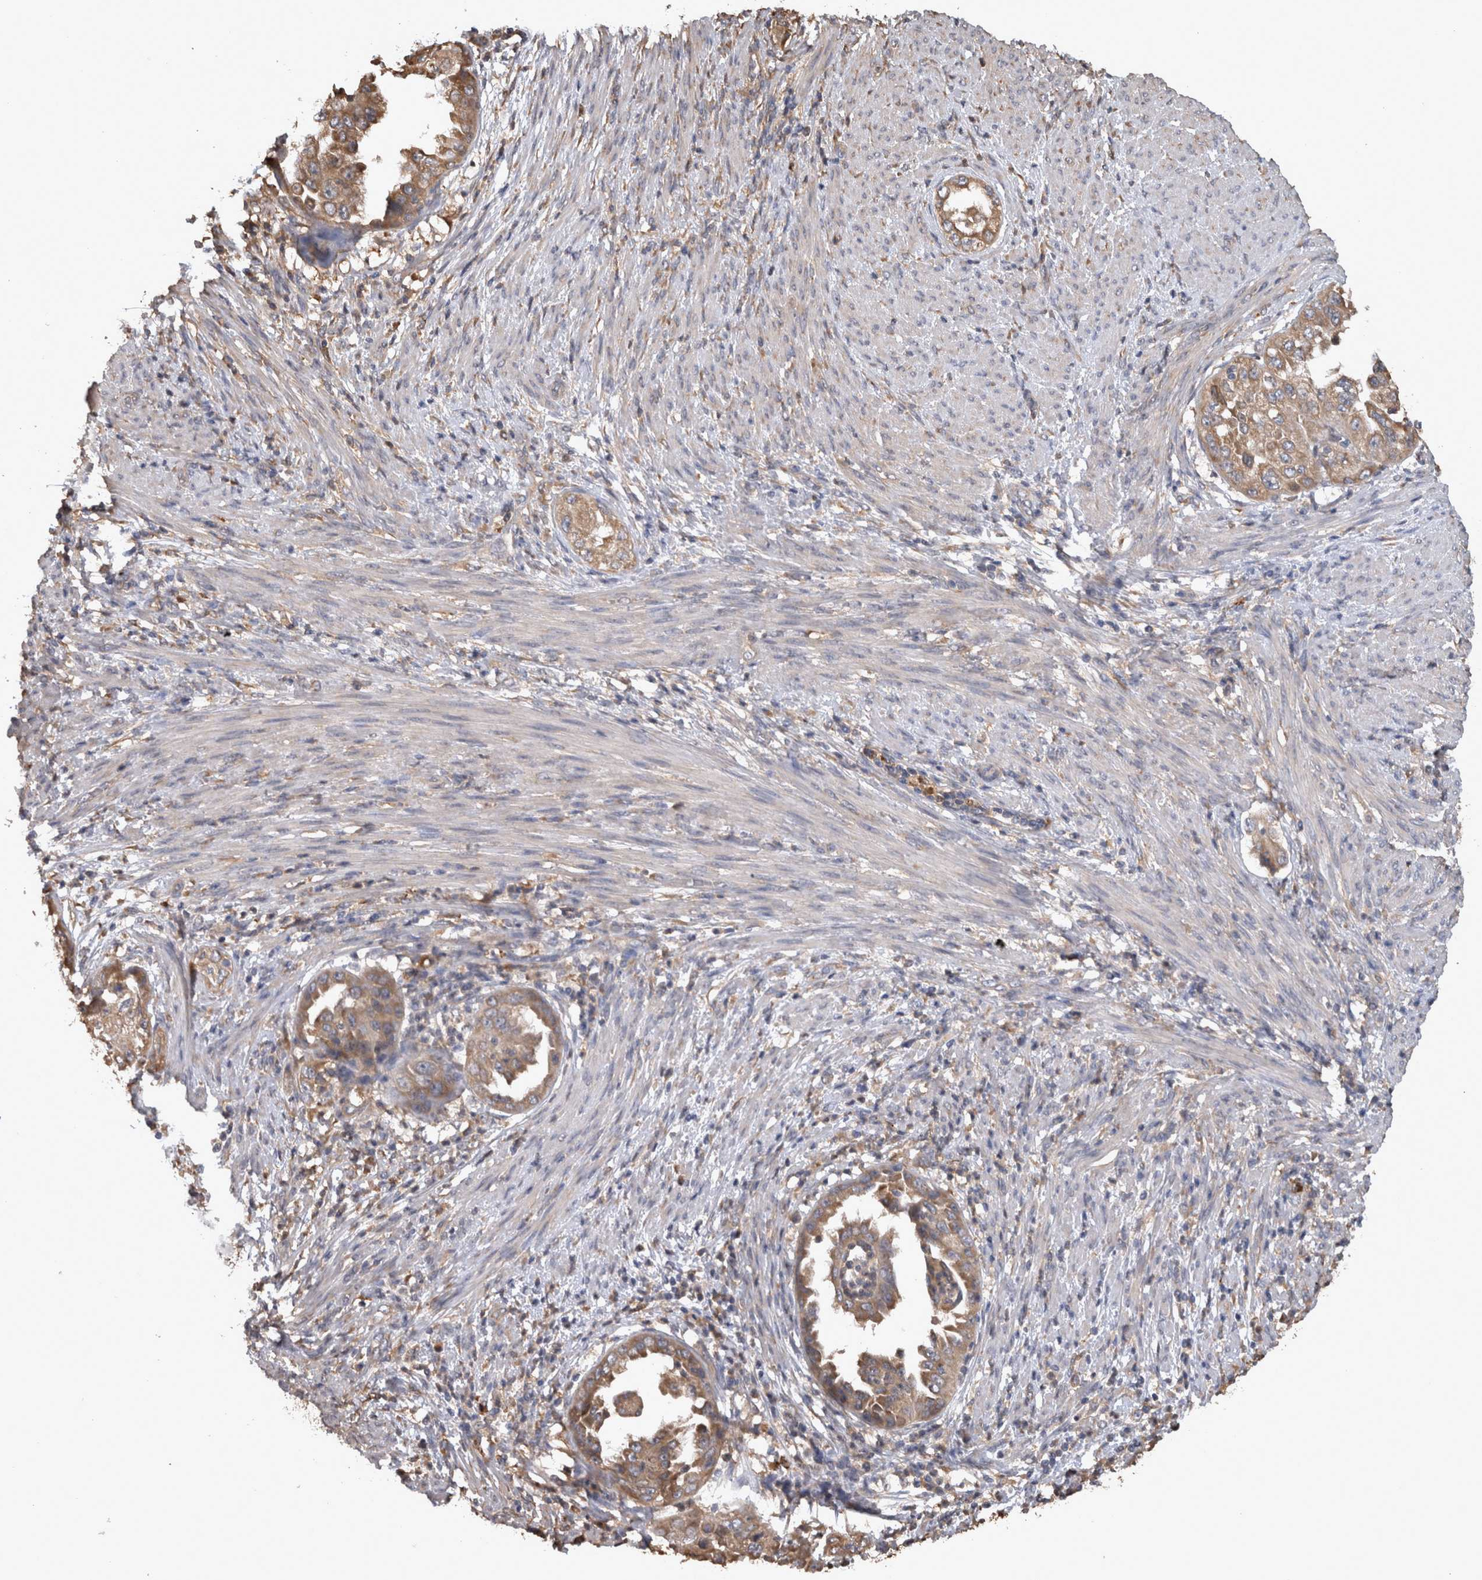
{"staining": {"intensity": "moderate", "quantity": ">75%", "location": "cytoplasmic/membranous"}, "tissue": "endometrial cancer", "cell_type": "Tumor cells", "image_type": "cancer", "snomed": [{"axis": "morphology", "description": "Adenocarcinoma, NOS"}, {"axis": "topography", "description": "Endometrium"}], "caption": "Protein analysis of adenocarcinoma (endometrial) tissue demonstrates moderate cytoplasmic/membranous expression in about >75% of tumor cells.", "gene": "TMED7", "patient": {"sex": "female", "age": 85}}